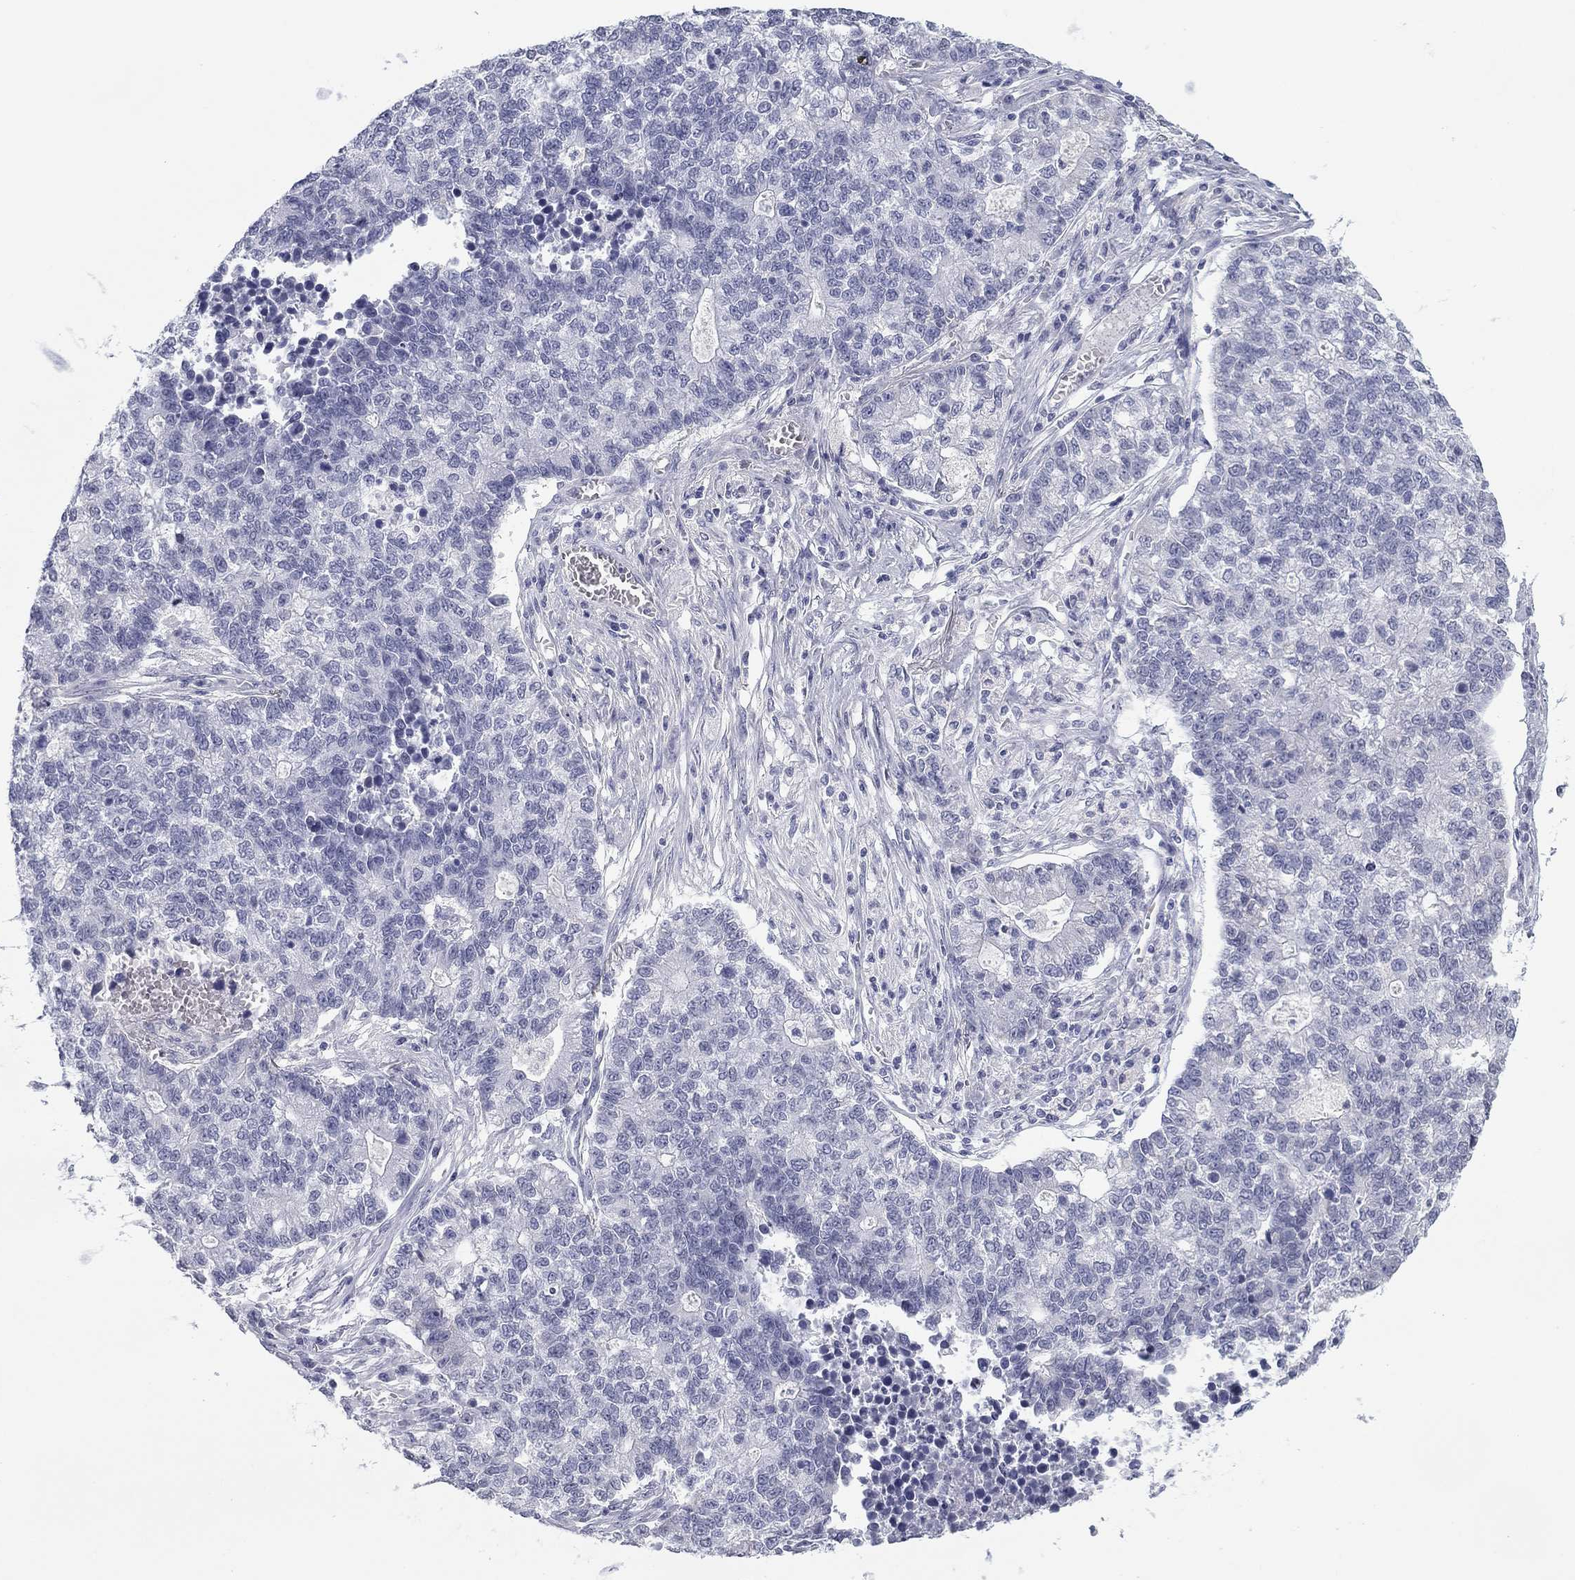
{"staining": {"intensity": "negative", "quantity": "none", "location": "none"}, "tissue": "lung cancer", "cell_type": "Tumor cells", "image_type": "cancer", "snomed": [{"axis": "morphology", "description": "Adenocarcinoma, NOS"}, {"axis": "topography", "description": "Lung"}], "caption": "Lung cancer (adenocarcinoma) was stained to show a protein in brown. There is no significant staining in tumor cells. (Brightfield microscopy of DAB immunohistochemistry at high magnification).", "gene": "PRPH", "patient": {"sex": "male", "age": 57}}